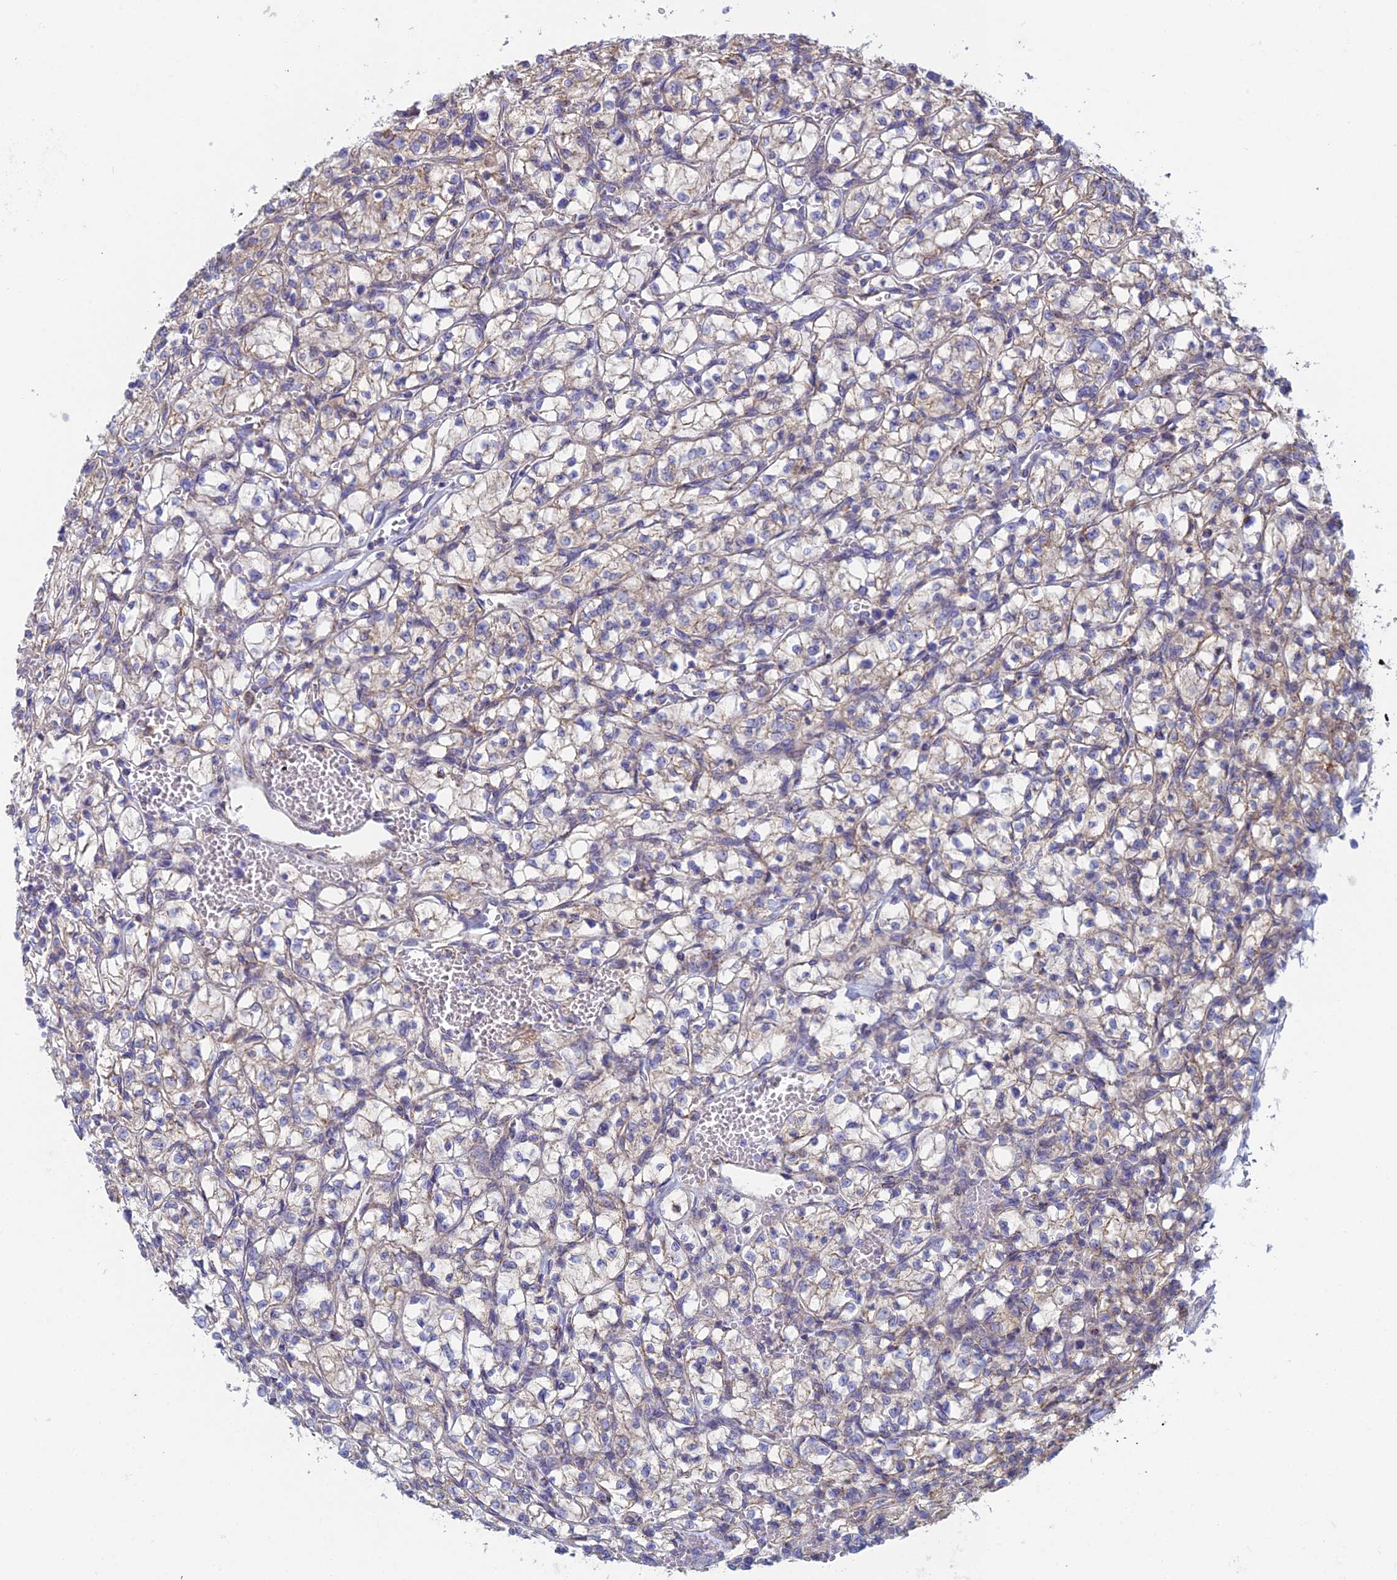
{"staining": {"intensity": "negative", "quantity": "none", "location": "none"}, "tissue": "renal cancer", "cell_type": "Tumor cells", "image_type": "cancer", "snomed": [{"axis": "morphology", "description": "Adenocarcinoma, NOS"}, {"axis": "topography", "description": "Kidney"}], "caption": "Human renal adenocarcinoma stained for a protein using immunohistochemistry displays no positivity in tumor cells.", "gene": "IFTAP", "patient": {"sex": "female", "age": 64}}